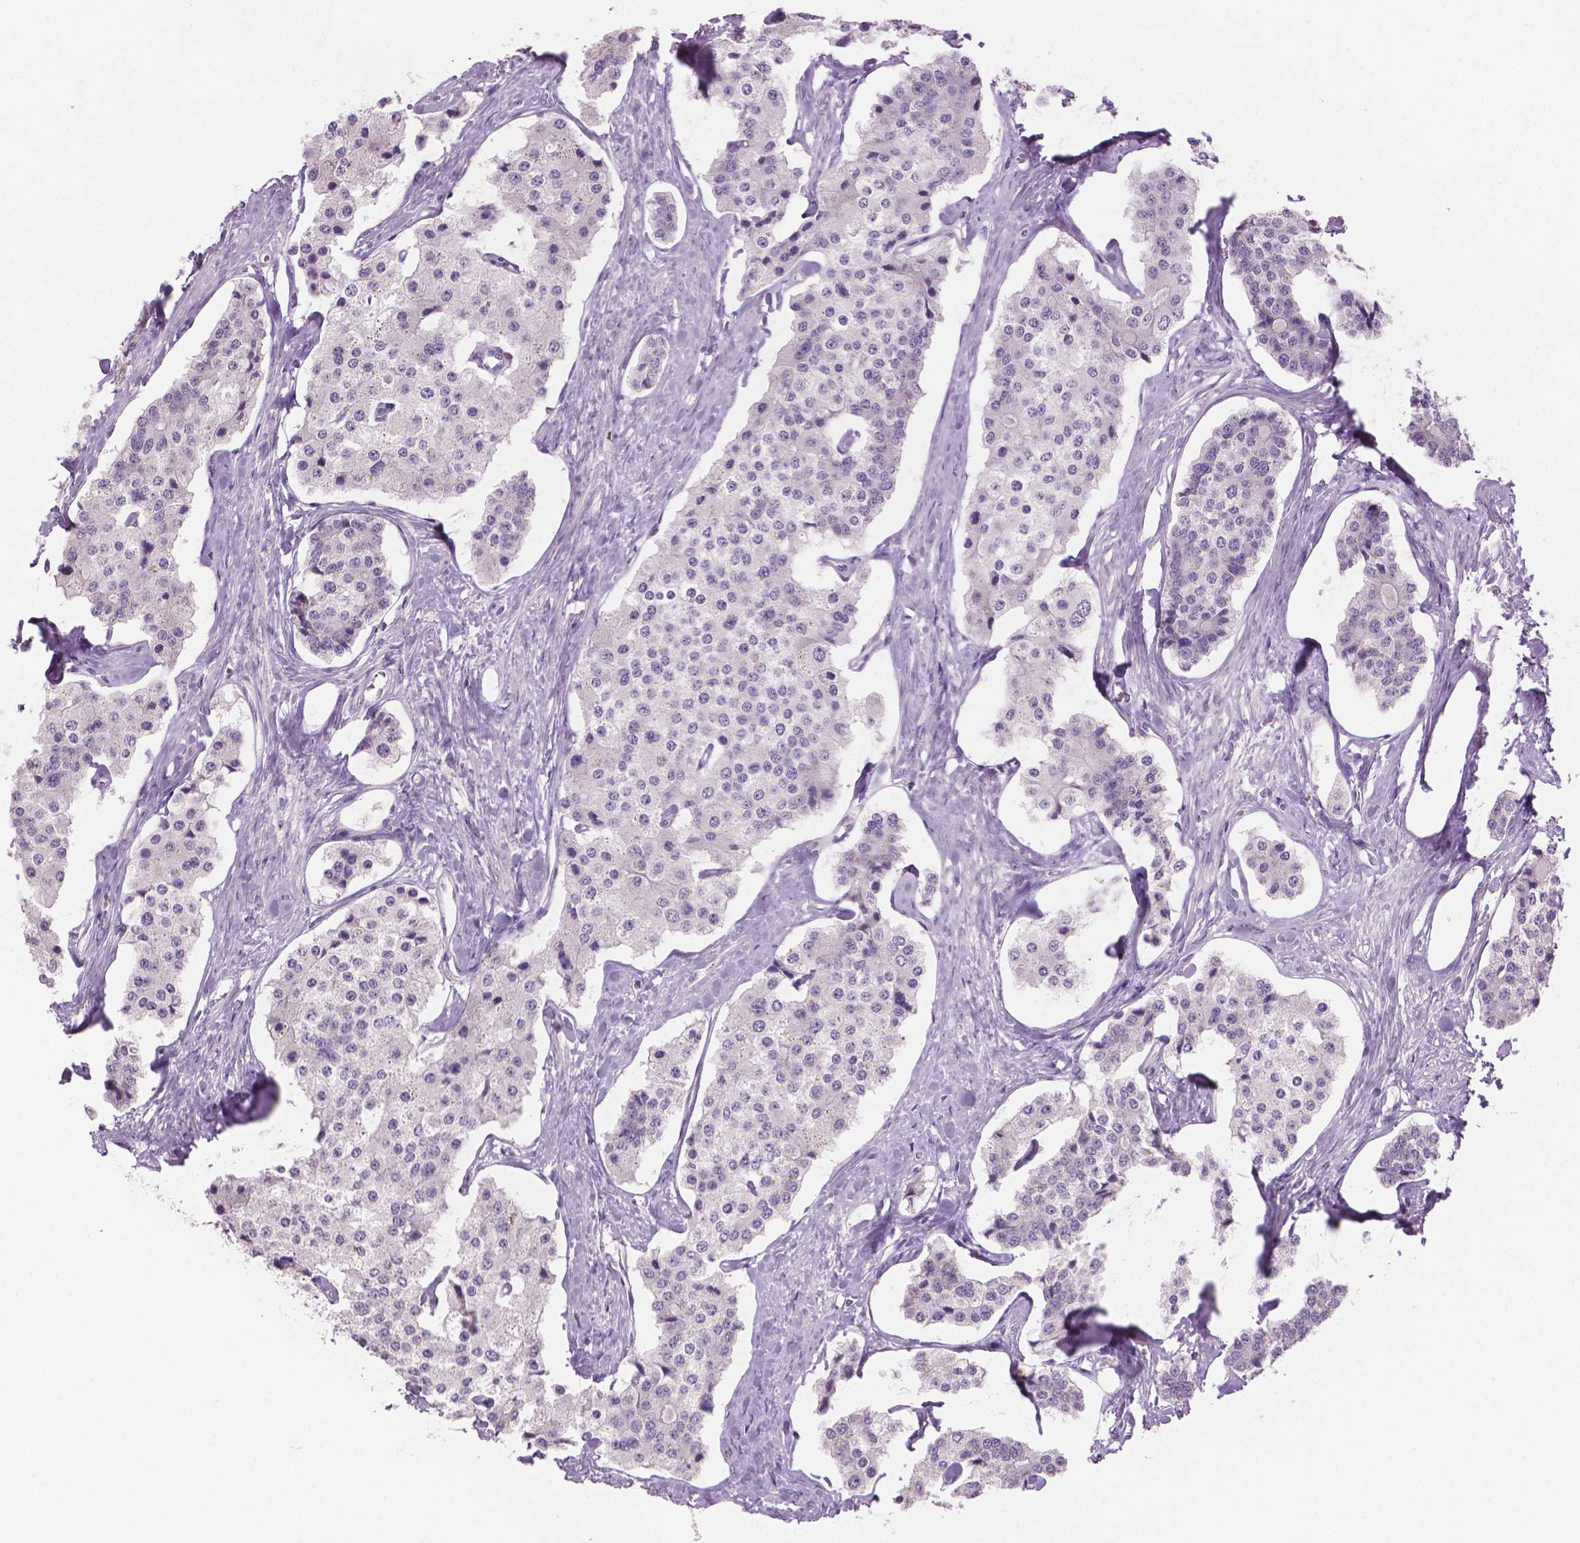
{"staining": {"intensity": "negative", "quantity": "none", "location": "none"}, "tissue": "carcinoid", "cell_type": "Tumor cells", "image_type": "cancer", "snomed": [{"axis": "morphology", "description": "Carcinoid, malignant, NOS"}, {"axis": "topography", "description": "Small intestine"}], "caption": "Tumor cells are negative for protein expression in human carcinoid (malignant).", "gene": "MLANA", "patient": {"sex": "female", "age": 65}}